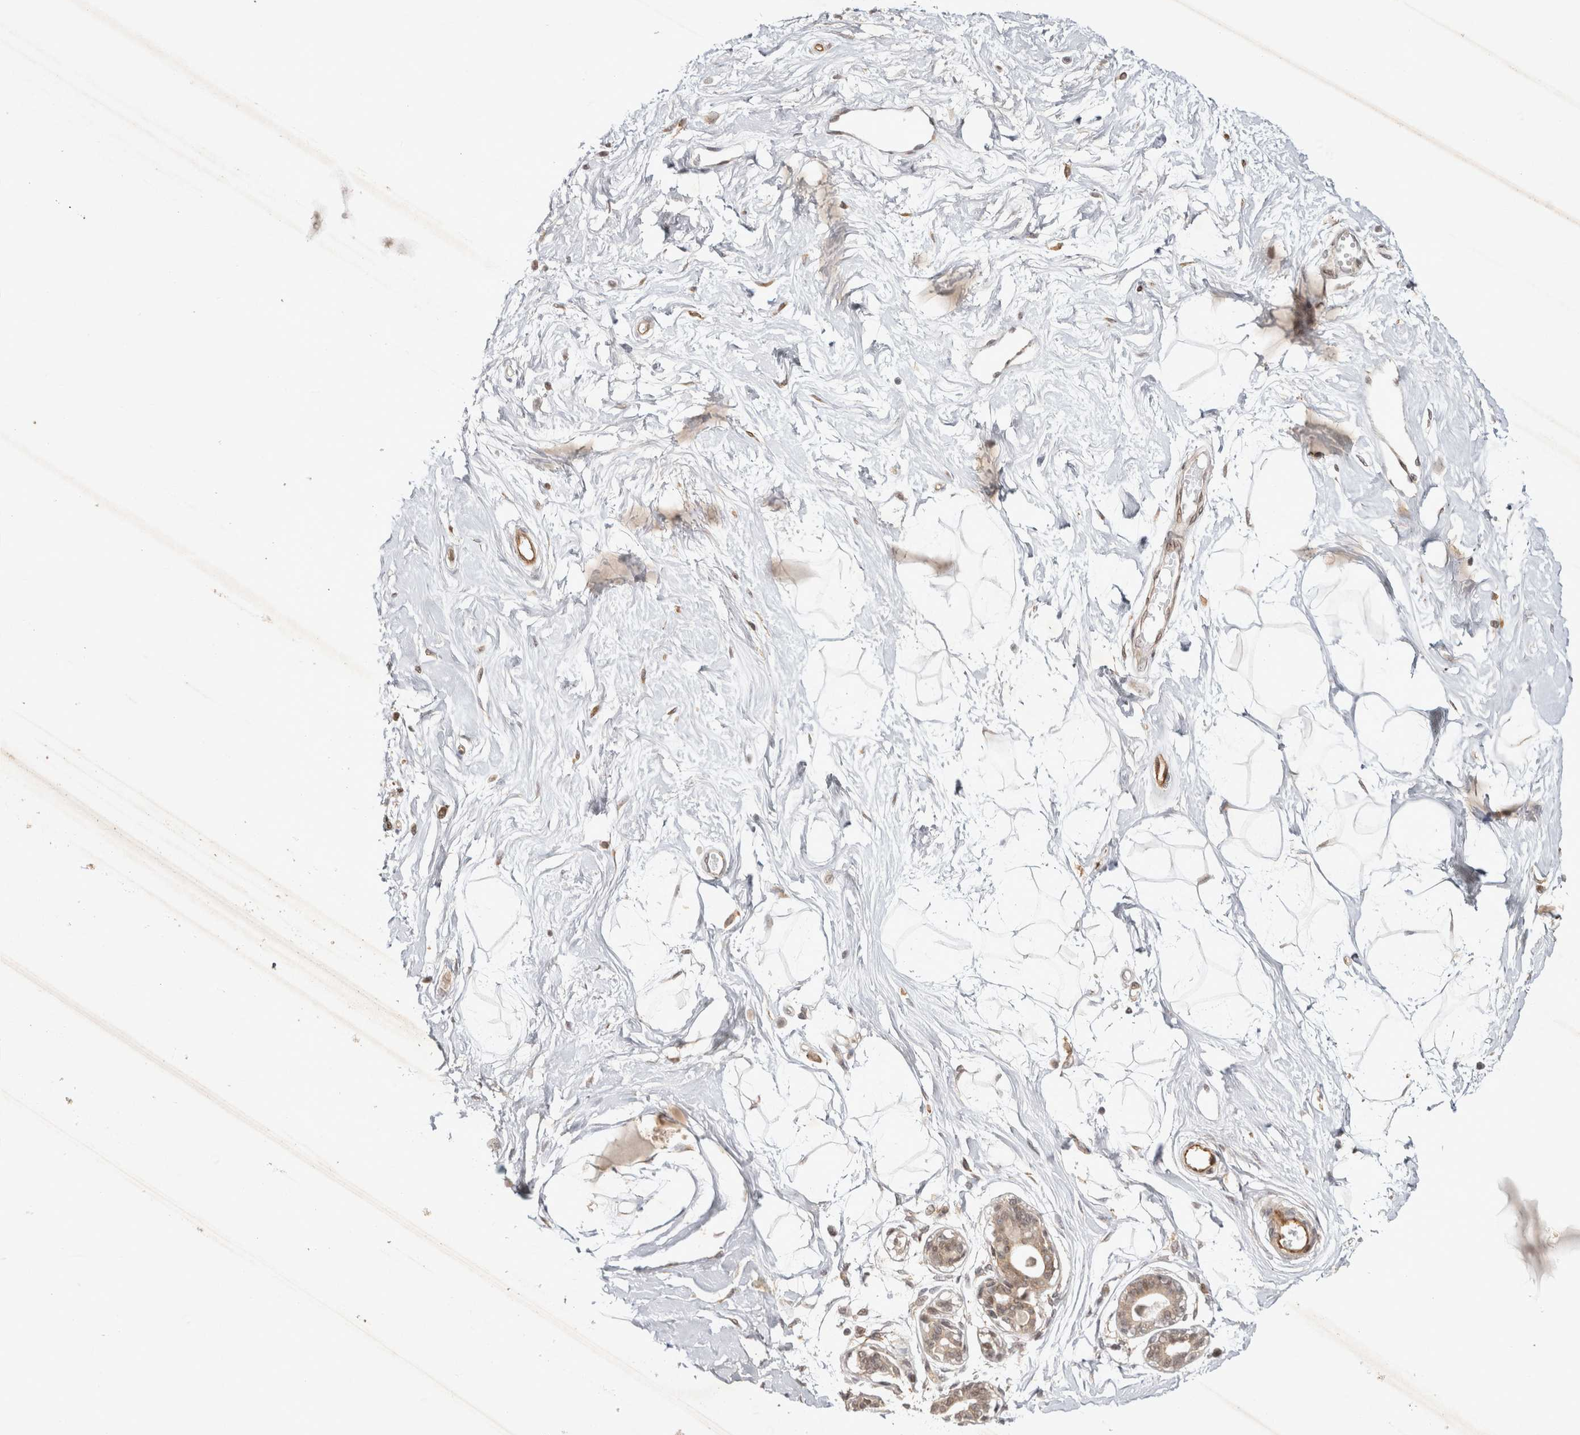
{"staining": {"intensity": "weak", "quantity": "<25%", "location": "cytoplasmic/membranous"}, "tissue": "breast", "cell_type": "Adipocytes", "image_type": "normal", "snomed": [{"axis": "morphology", "description": "Normal tissue, NOS"}, {"axis": "topography", "description": "Breast"}], "caption": "DAB (3,3'-diaminobenzidine) immunohistochemical staining of unremarkable breast displays no significant positivity in adipocytes.", "gene": "ZNF318", "patient": {"sex": "female", "age": 45}}